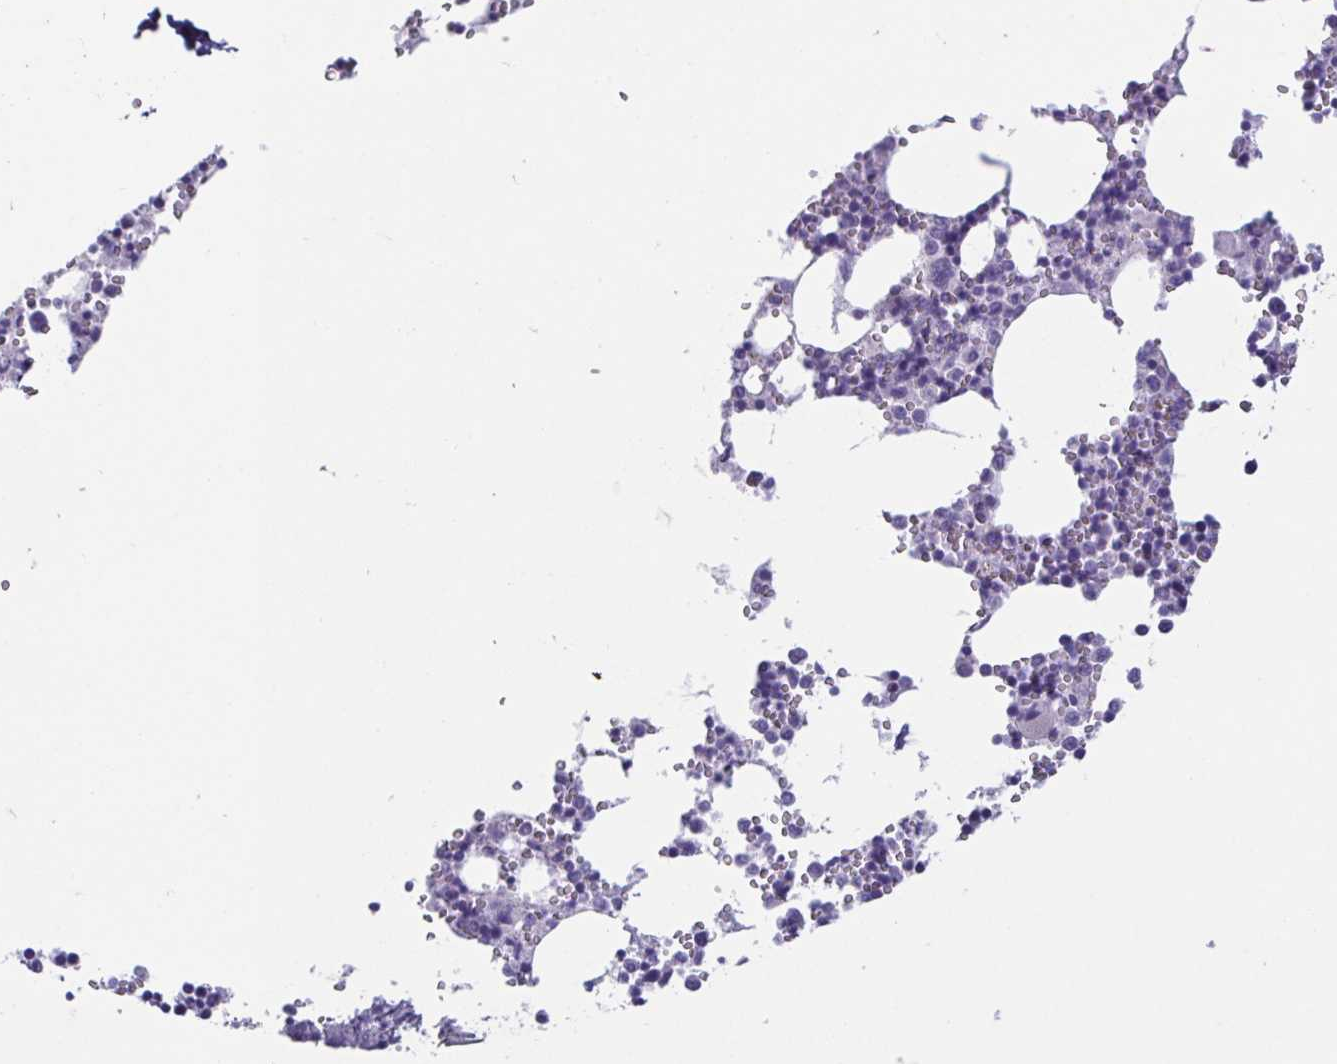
{"staining": {"intensity": "negative", "quantity": "none", "location": "none"}, "tissue": "bone marrow", "cell_type": "Hematopoietic cells", "image_type": "normal", "snomed": [{"axis": "morphology", "description": "Normal tissue, NOS"}, {"axis": "topography", "description": "Bone marrow"}], "caption": "Unremarkable bone marrow was stained to show a protein in brown. There is no significant positivity in hematopoietic cells. (DAB IHC with hematoxylin counter stain).", "gene": "RDH11", "patient": {"sex": "male", "age": 54}}